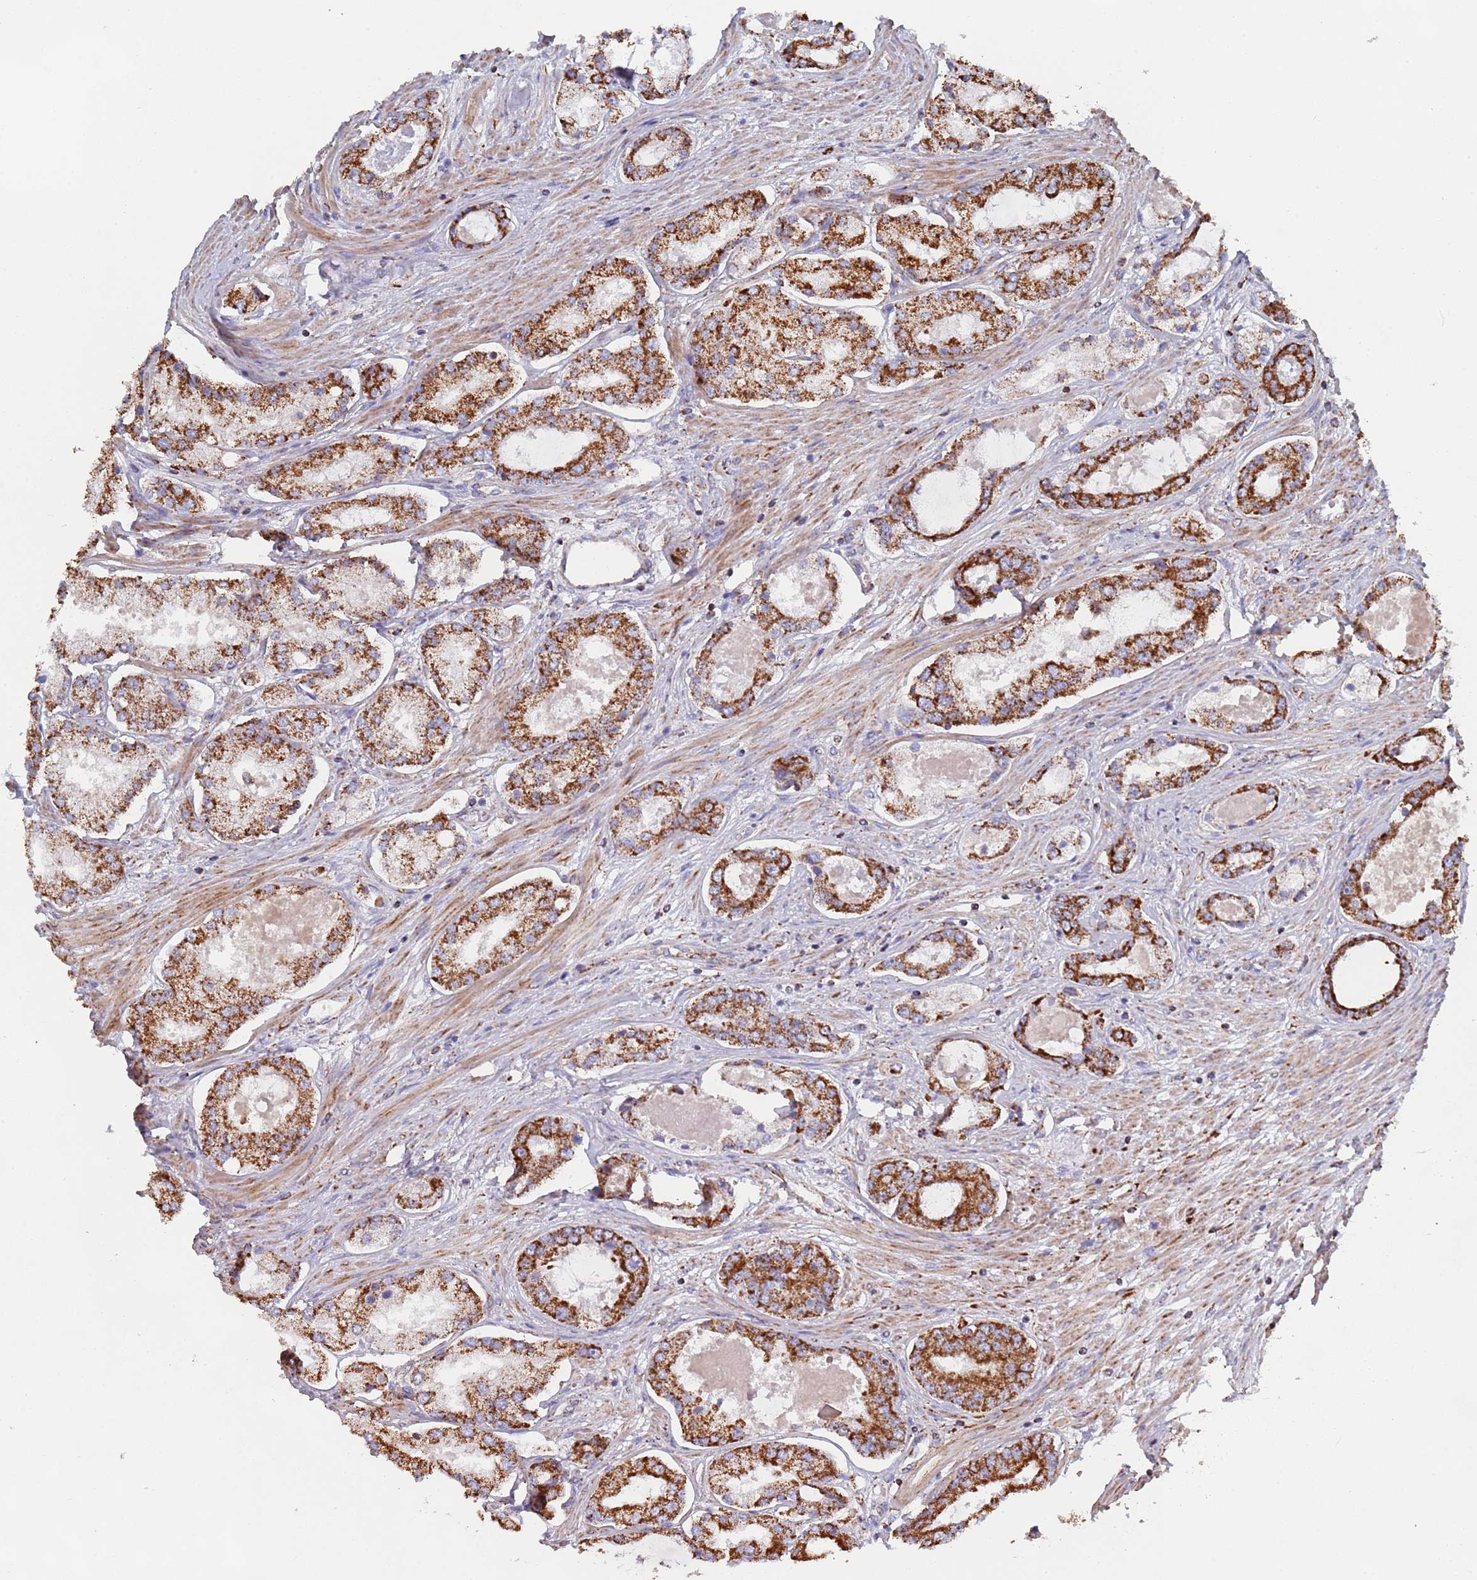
{"staining": {"intensity": "strong", "quantity": ">75%", "location": "cytoplasmic/membranous"}, "tissue": "prostate cancer", "cell_type": "Tumor cells", "image_type": "cancer", "snomed": [{"axis": "morphology", "description": "Adenocarcinoma, Low grade"}, {"axis": "topography", "description": "Prostate"}], "caption": "Protein staining reveals strong cytoplasmic/membranous staining in approximately >75% of tumor cells in adenocarcinoma (low-grade) (prostate). Immunohistochemistry stains the protein of interest in brown and the nuclei are stained blue.", "gene": "PGP", "patient": {"sex": "male", "age": 68}}